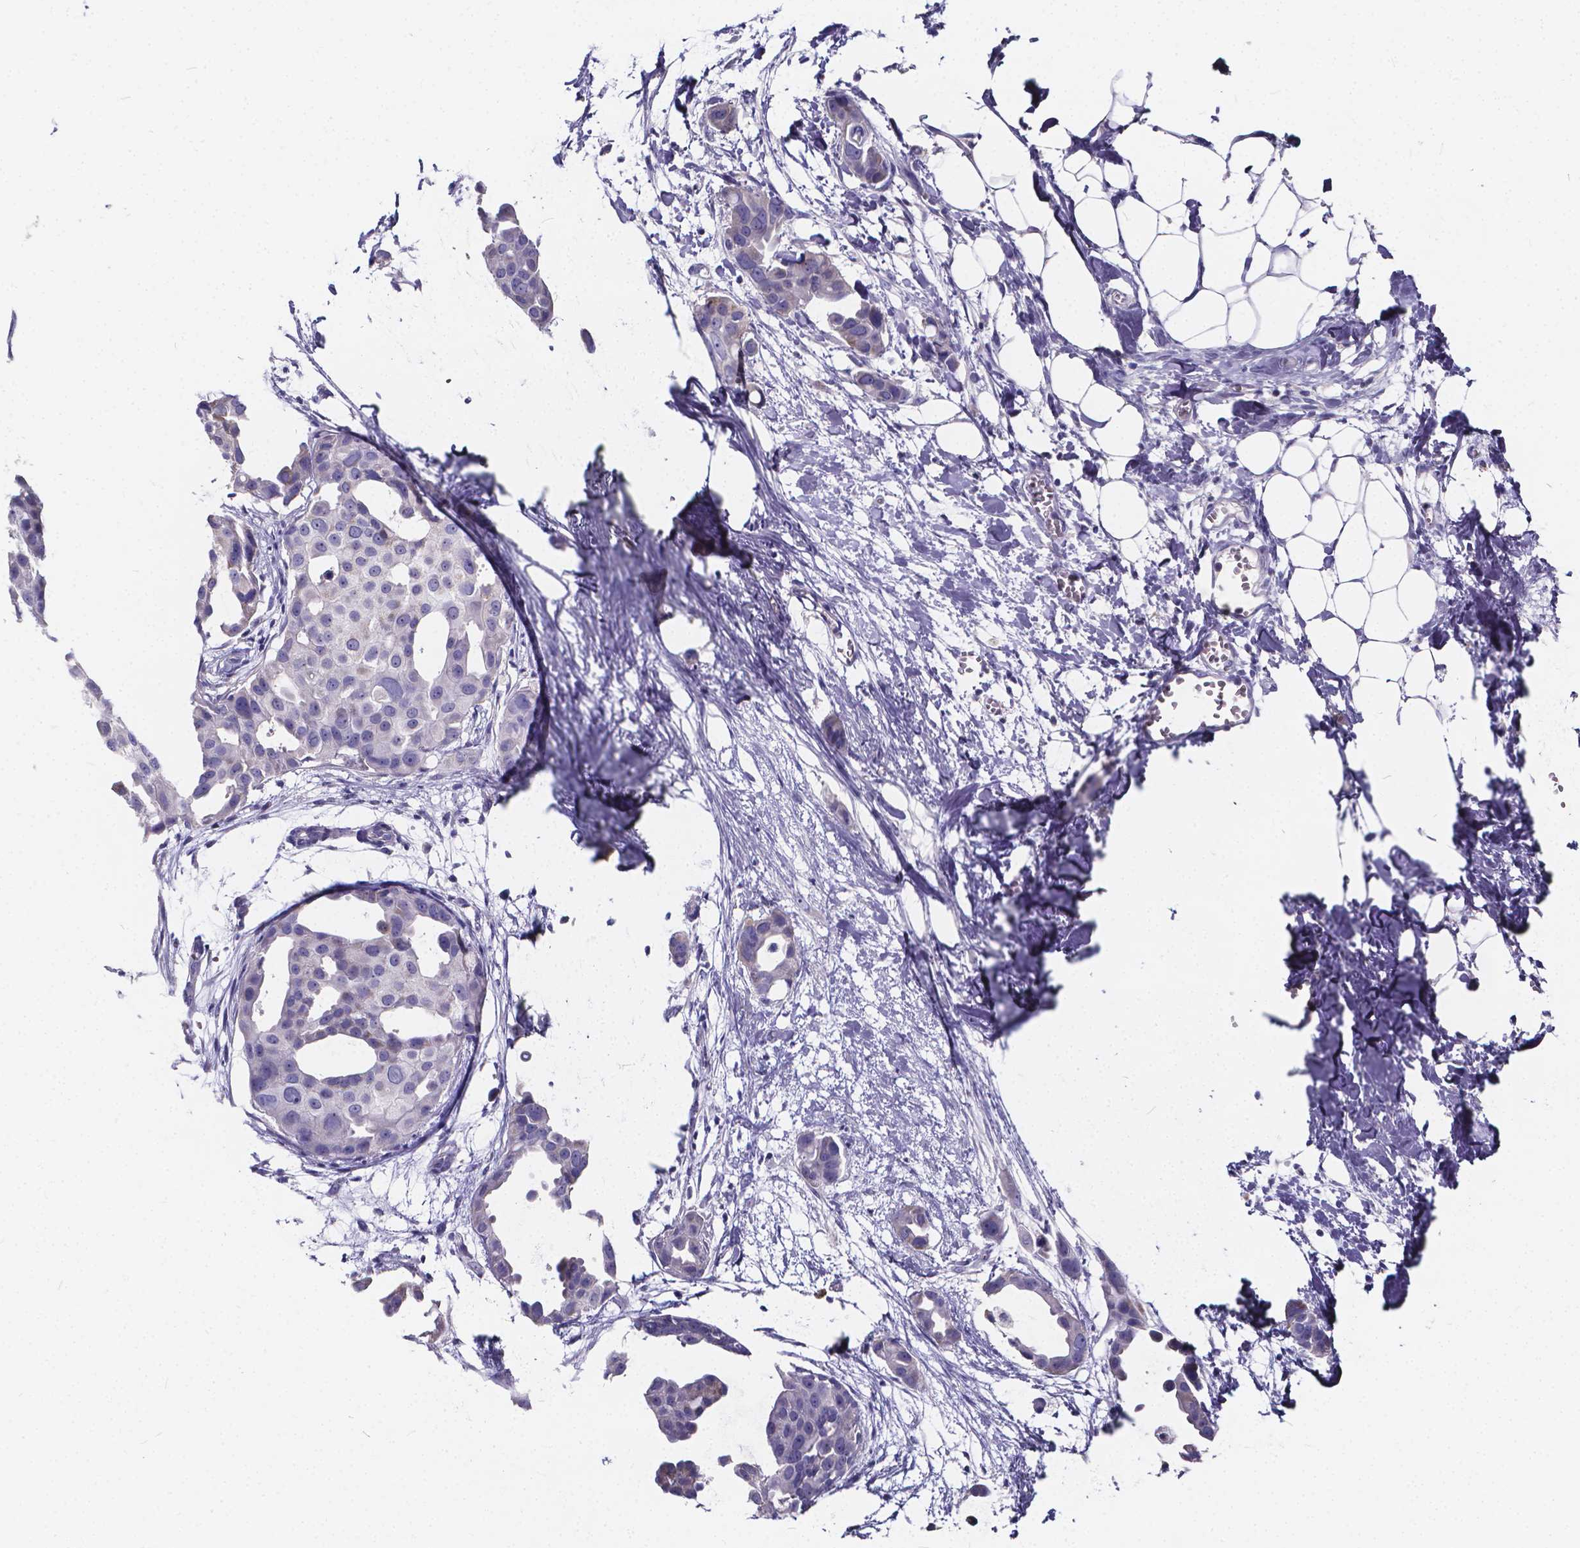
{"staining": {"intensity": "negative", "quantity": "none", "location": "none"}, "tissue": "breast cancer", "cell_type": "Tumor cells", "image_type": "cancer", "snomed": [{"axis": "morphology", "description": "Duct carcinoma"}, {"axis": "topography", "description": "Breast"}], "caption": "Immunohistochemical staining of human breast cancer exhibits no significant staining in tumor cells.", "gene": "SPEF2", "patient": {"sex": "female", "age": 38}}